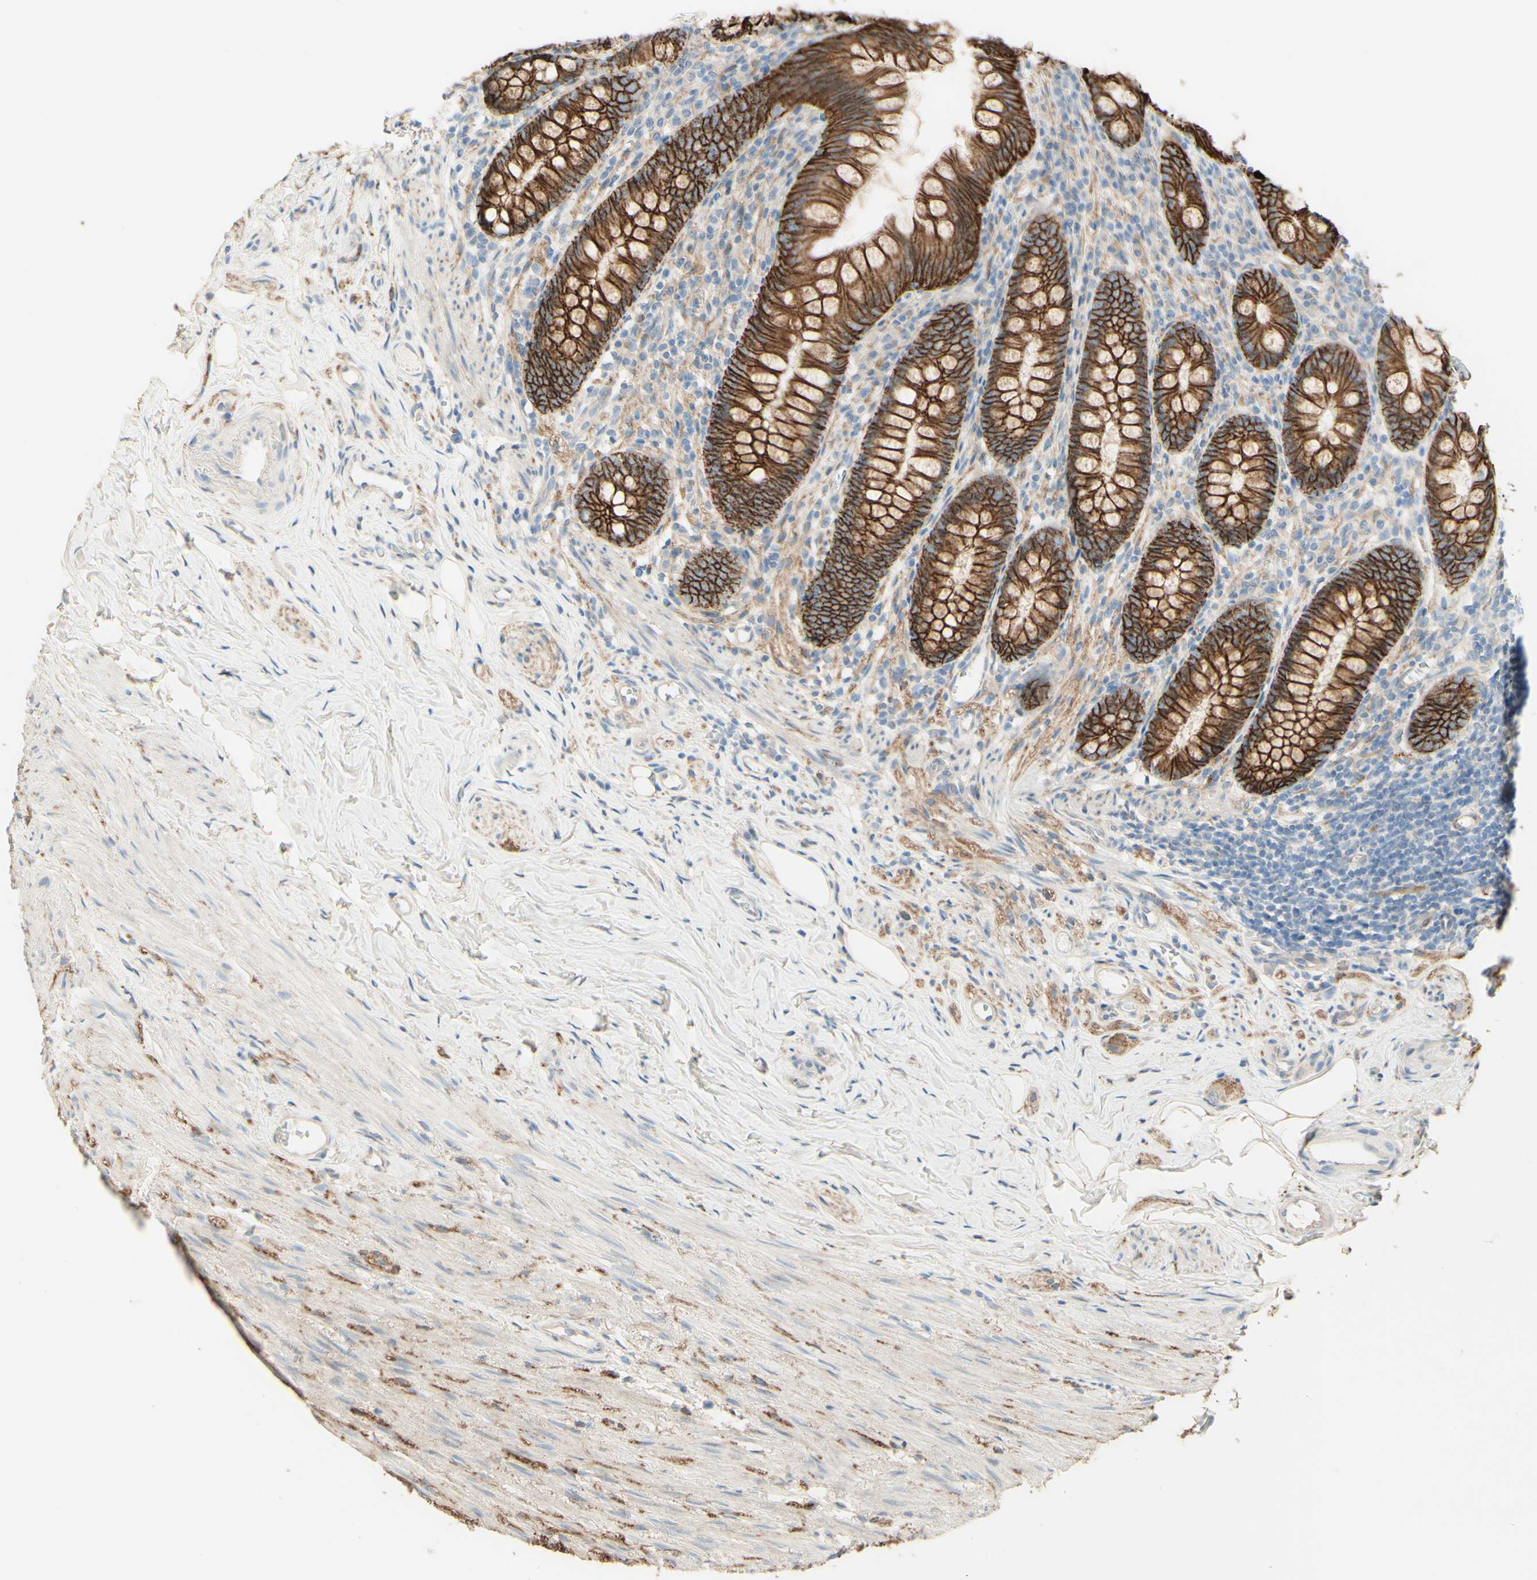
{"staining": {"intensity": "strong", "quantity": ">75%", "location": "cytoplasmic/membranous"}, "tissue": "appendix", "cell_type": "Glandular cells", "image_type": "normal", "snomed": [{"axis": "morphology", "description": "Normal tissue, NOS"}, {"axis": "topography", "description": "Appendix"}], "caption": "Strong cytoplasmic/membranous expression for a protein is appreciated in approximately >75% of glandular cells of normal appendix using IHC.", "gene": "RNF149", "patient": {"sex": "female", "age": 77}}